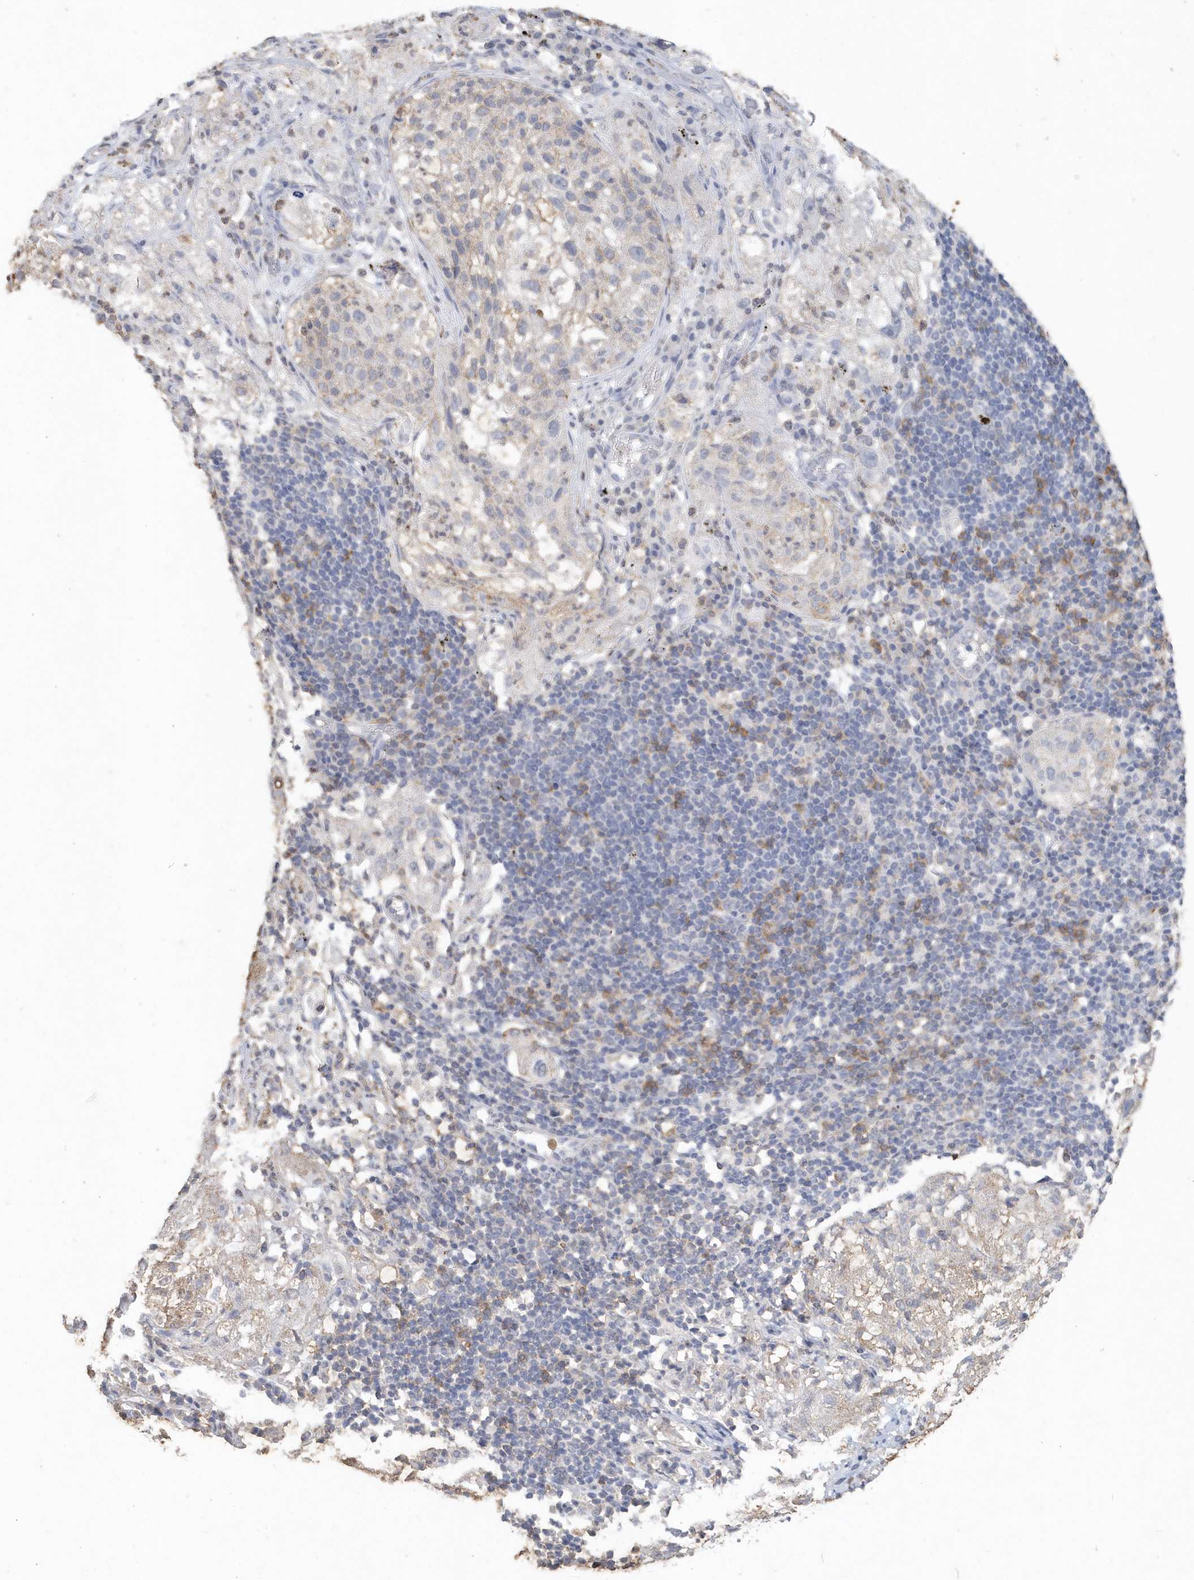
{"staining": {"intensity": "weak", "quantity": "25%-75%", "location": "cytoplasmic/membranous"}, "tissue": "lung cancer", "cell_type": "Tumor cells", "image_type": "cancer", "snomed": [{"axis": "morphology", "description": "Inflammation, NOS"}, {"axis": "morphology", "description": "Squamous cell carcinoma, NOS"}, {"axis": "topography", "description": "Lymph node"}, {"axis": "topography", "description": "Soft tissue"}, {"axis": "topography", "description": "Lung"}], "caption": "Human squamous cell carcinoma (lung) stained with a brown dye exhibits weak cytoplasmic/membranous positive positivity in approximately 25%-75% of tumor cells.", "gene": "PDCD1", "patient": {"sex": "male", "age": 66}}